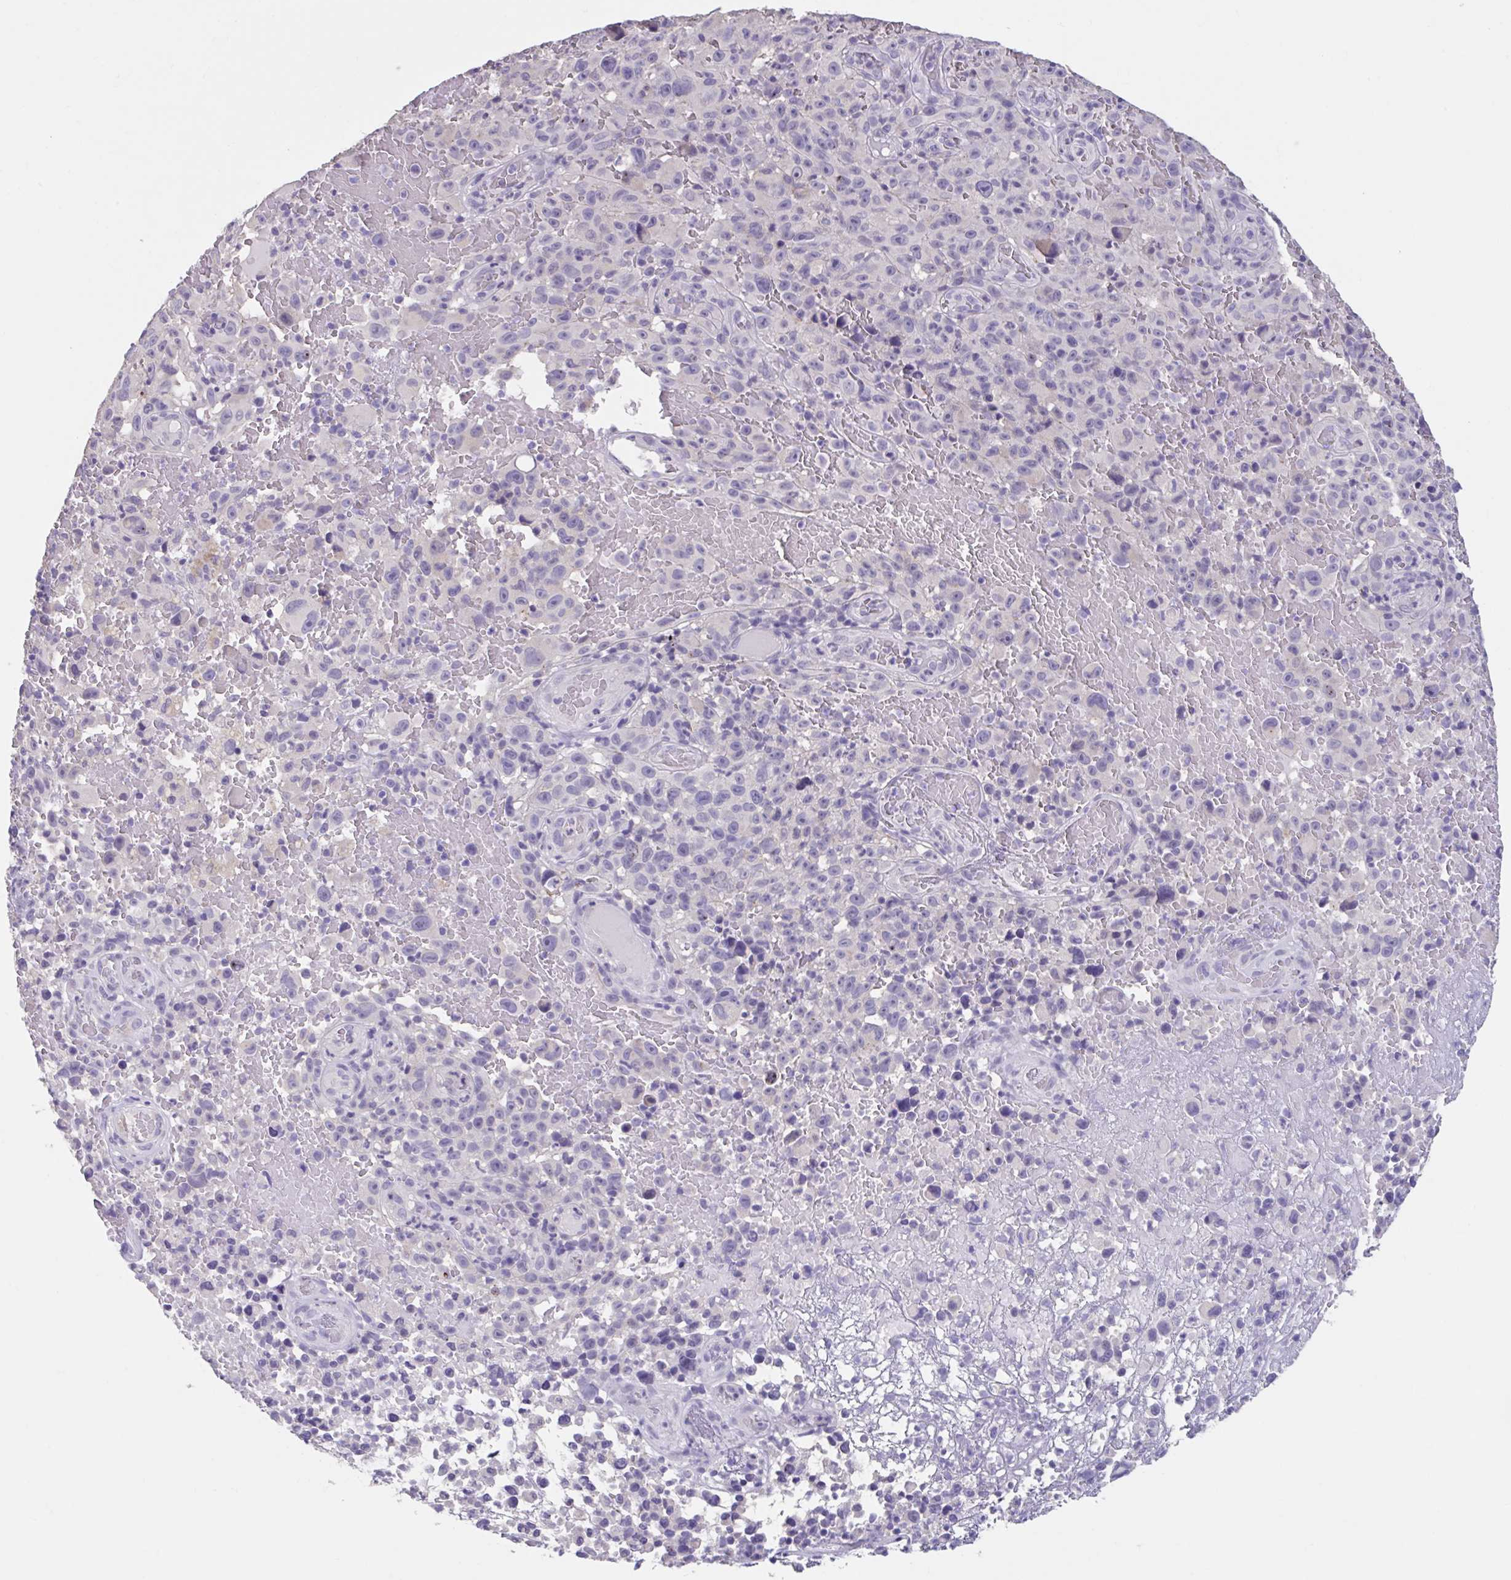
{"staining": {"intensity": "negative", "quantity": "none", "location": "none"}, "tissue": "melanoma", "cell_type": "Tumor cells", "image_type": "cancer", "snomed": [{"axis": "morphology", "description": "Malignant melanoma, NOS"}, {"axis": "topography", "description": "Skin"}], "caption": "Immunohistochemistry (IHC) photomicrograph of human melanoma stained for a protein (brown), which reveals no positivity in tumor cells.", "gene": "GPR162", "patient": {"sex": "female", "age": 82}}